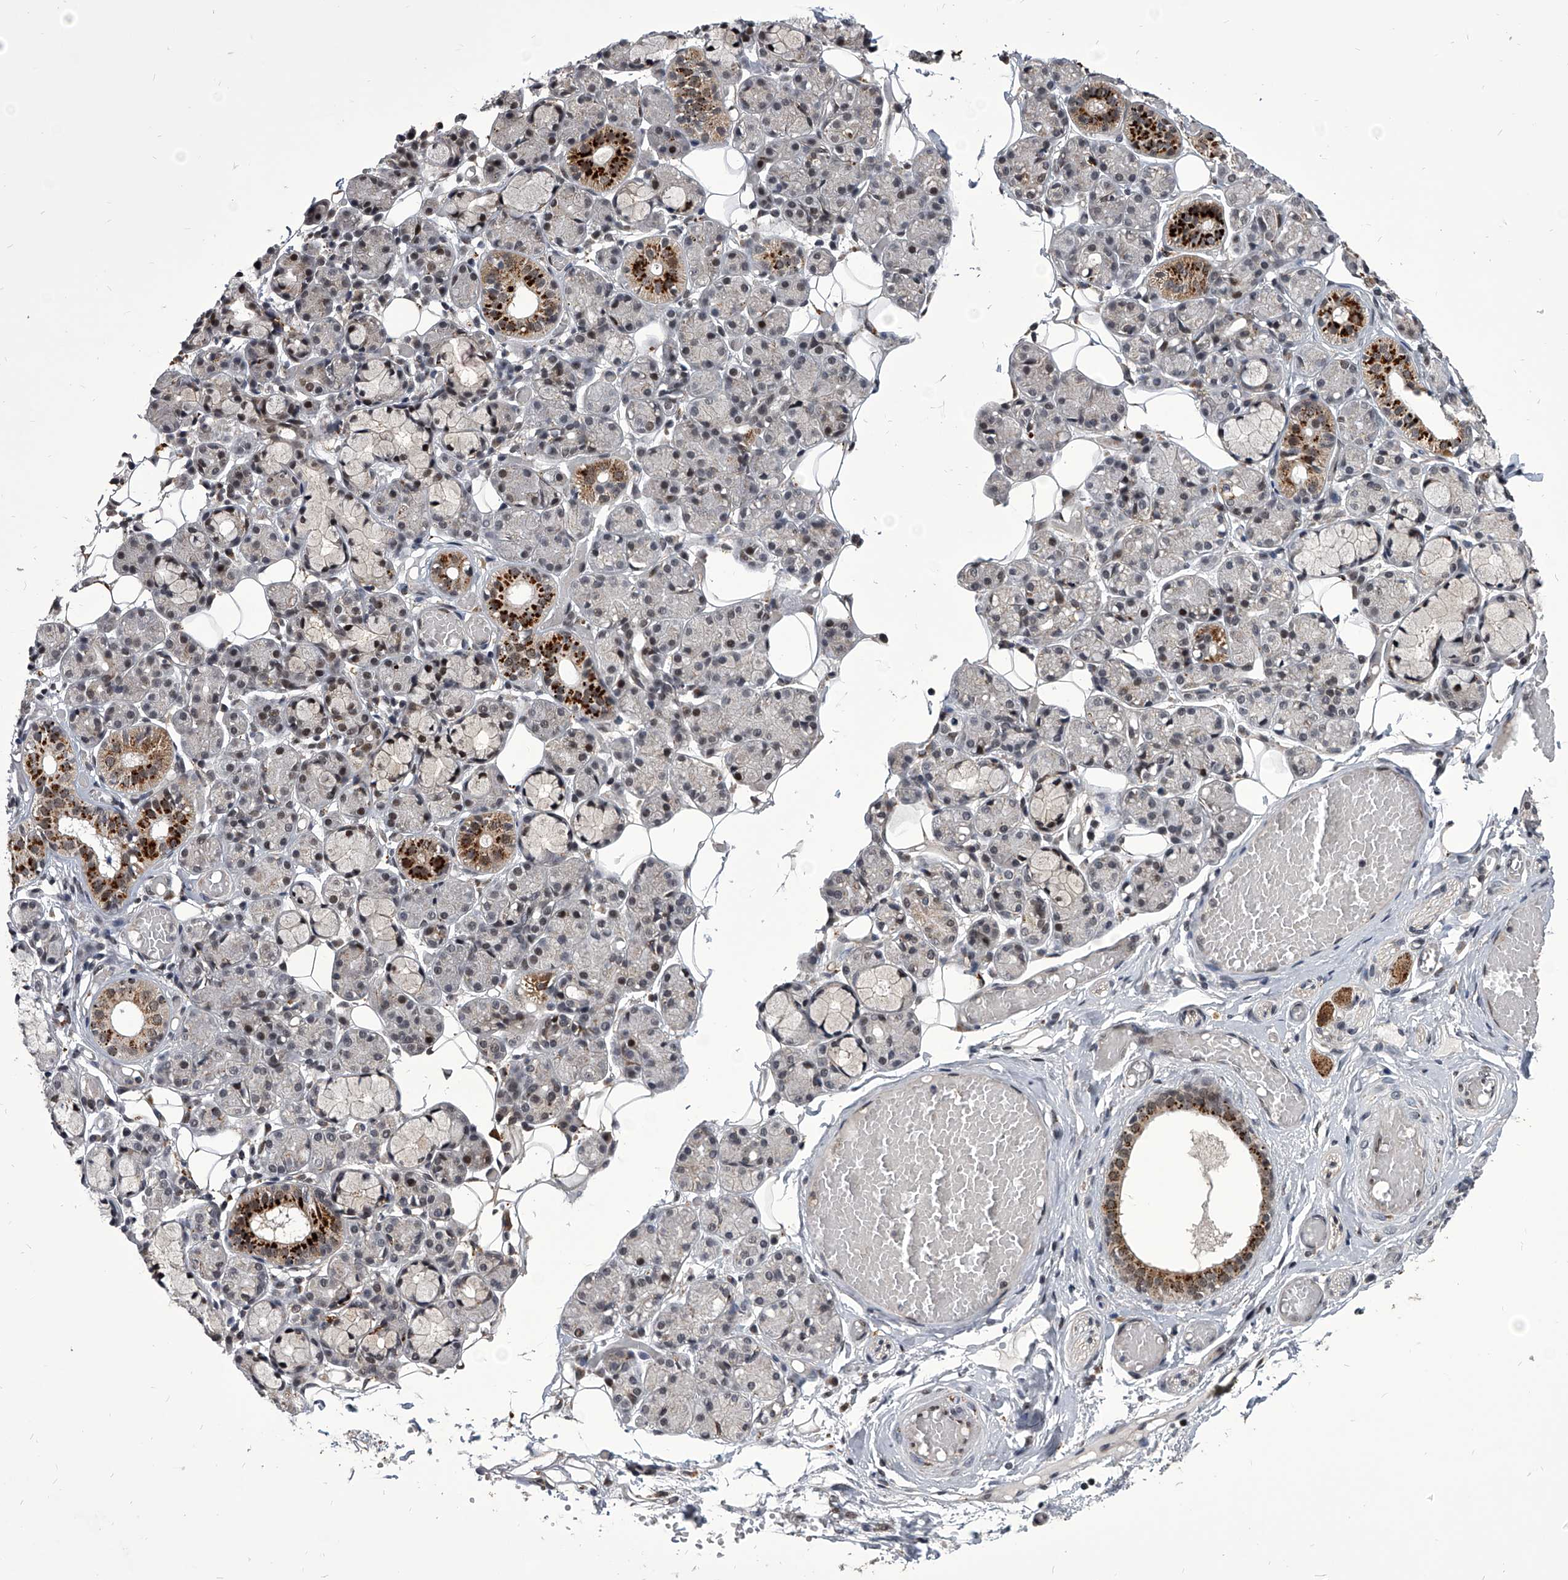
{"staining": {"intensity": "strong", "quantity": "<25%", "location": "cytoplasmic/membranous"}, "tissue": "salivary gland", "cell_type": "Glandular cells", "image_type": "normal", "snomed": [{"axis": "morphology", "description": "Normal tissue, NOS"}, {"axis": "topography", "description": "Salivary gland"}], "caption": "Immunohistochemistry image of benign human salivary gland stained for a protein (brown), which exhibits medium levels of strong cytoplasmic/membranous expression in approximately <25% of glandular cells.", "gene": "CMTR1", "patient": {"sex": "male", "age": 63}}